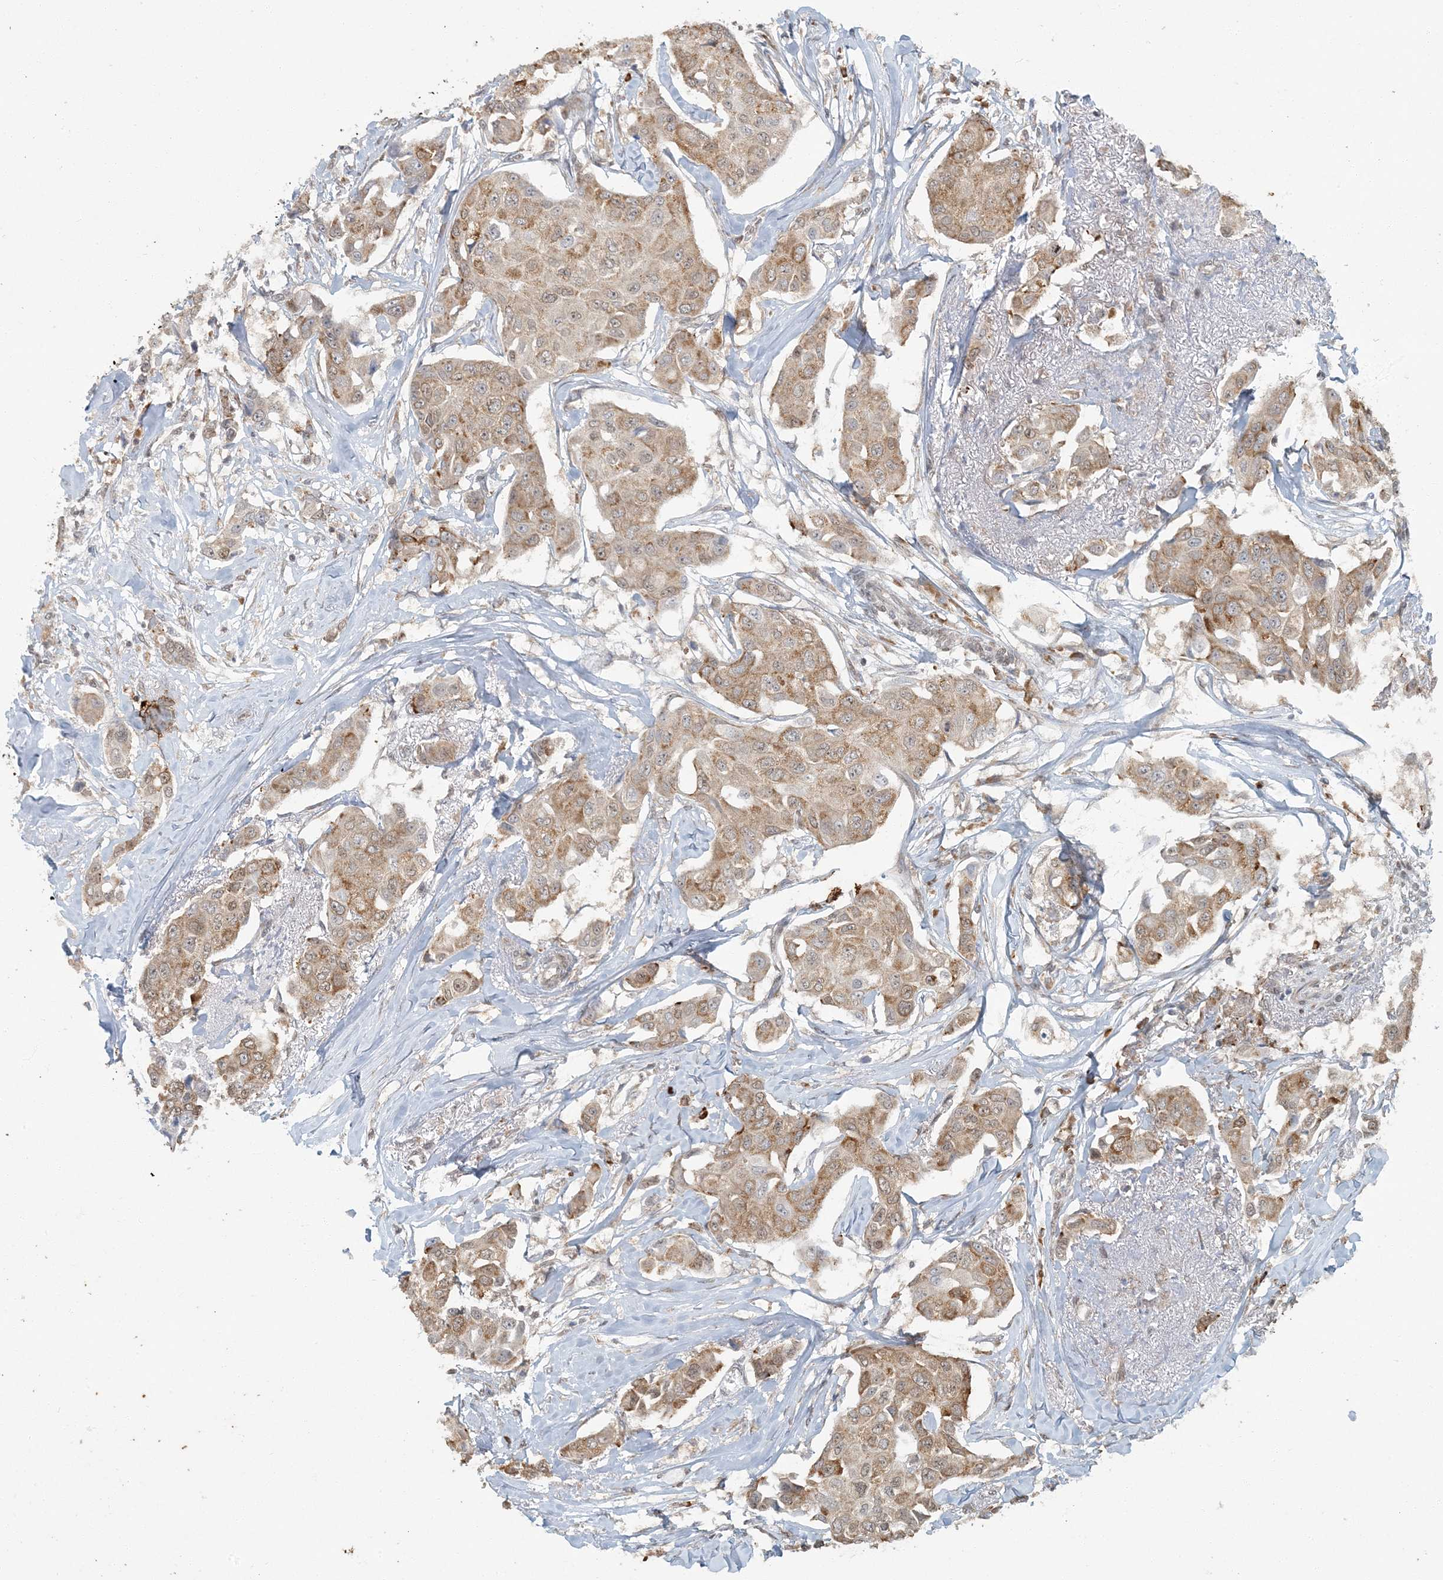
{"staining": {"intensity": "moderate", "quantity": ">75%", "location": "cytoplasmic/membranous,nuclear"}, "tissue": "breast cancer", "cell_type": "Tumor cells", "image_type": "cancer", "snomed": [{"axis": "morphology", "description": "Duct carcinoma"}, {"axis": "topography", "description": "Breast"}], "caption": "An image showing moderate cytoplasmic/membranous and nuclear positivity in approximately >75% of tumor cells in breast cancer, as visualized by brown immunohistochemical staining.", "gene": "AK9", "patient": {"sex": "female", "age": 80}}